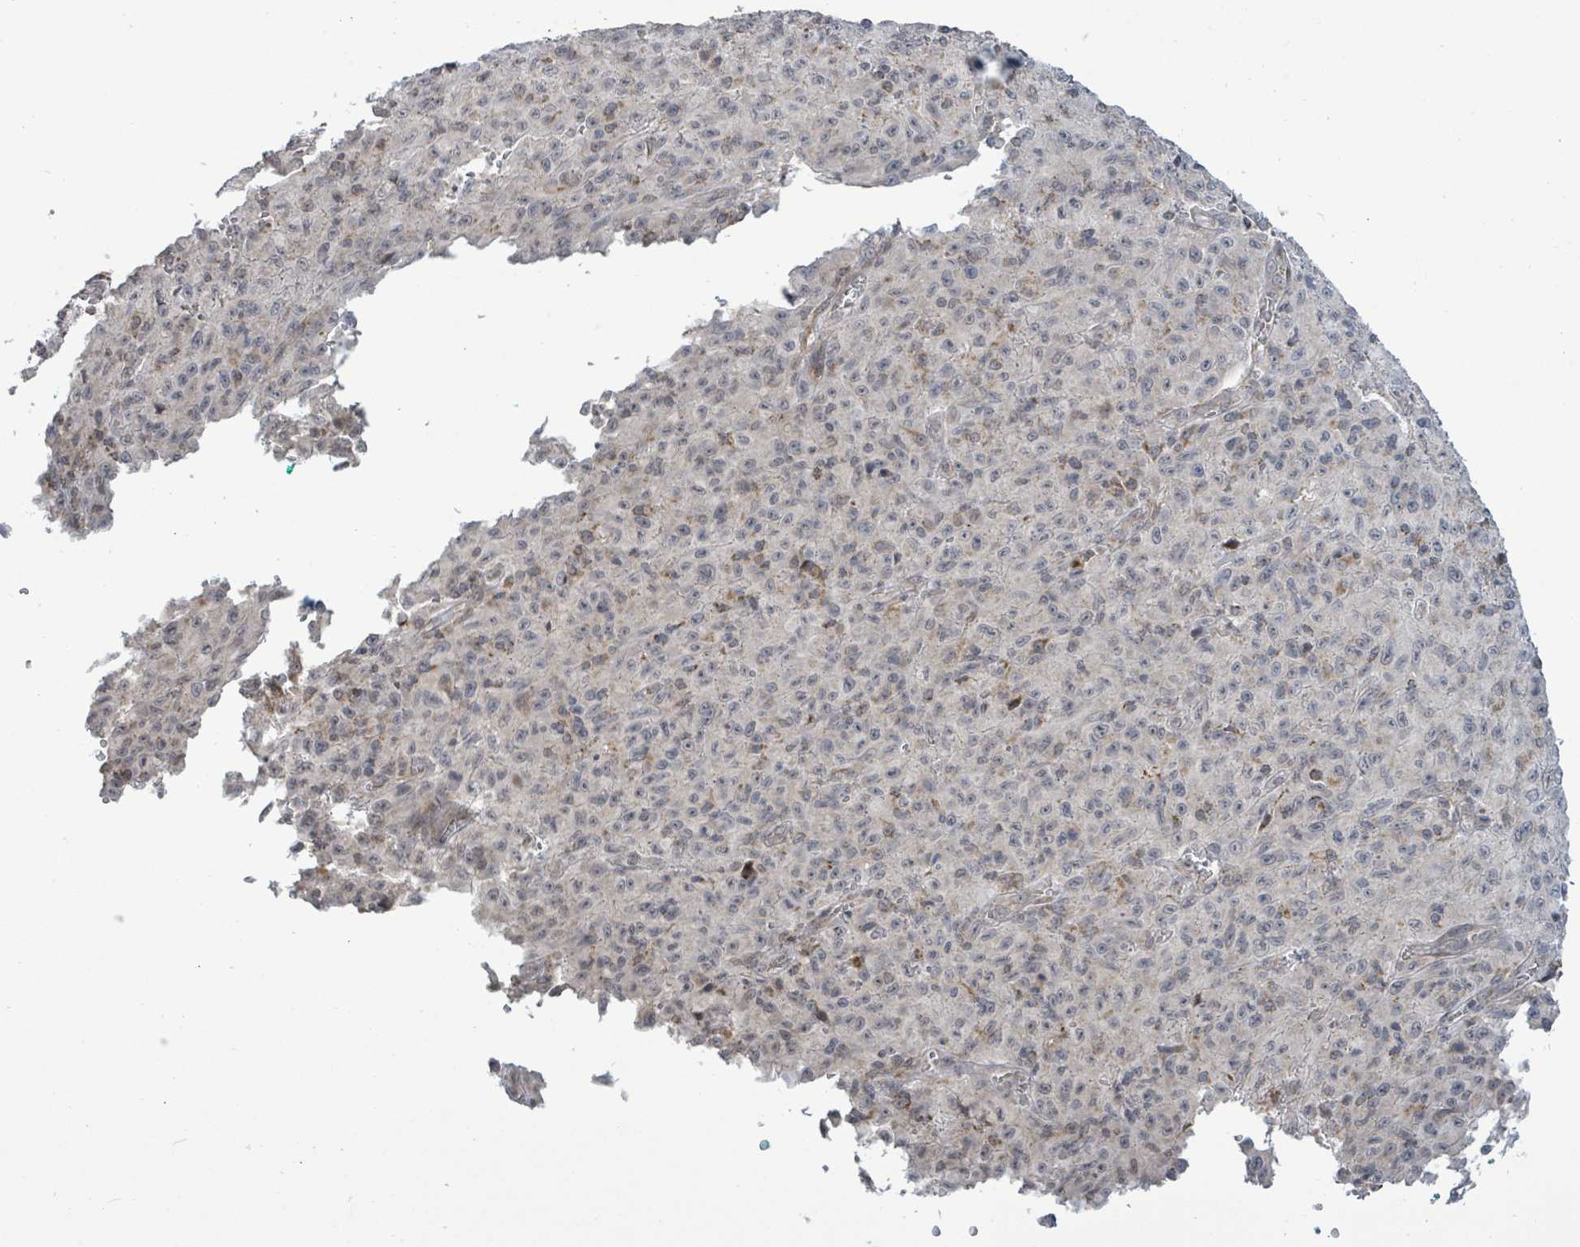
{"staining": {"intensity": "moderate", "quantity": ">75%", "location": "cytoplasmic/membranous"}, "tissue": "melanoma", "cell_type": "Tumor cells", "image_type": "cancer", "snomed": [{"axis": "morphology", "description": "Malignant melanoma, NOS"}, {"axis": "topography", "description": "Skin"}], "caption": "Melanoma stained with a brown dye demonstrates moderate cytoplasmic/membranous positive staining in about >75% of tumor cells.", "gene": "COQ10B", "patient": {"sex": "male", "age": 46}}